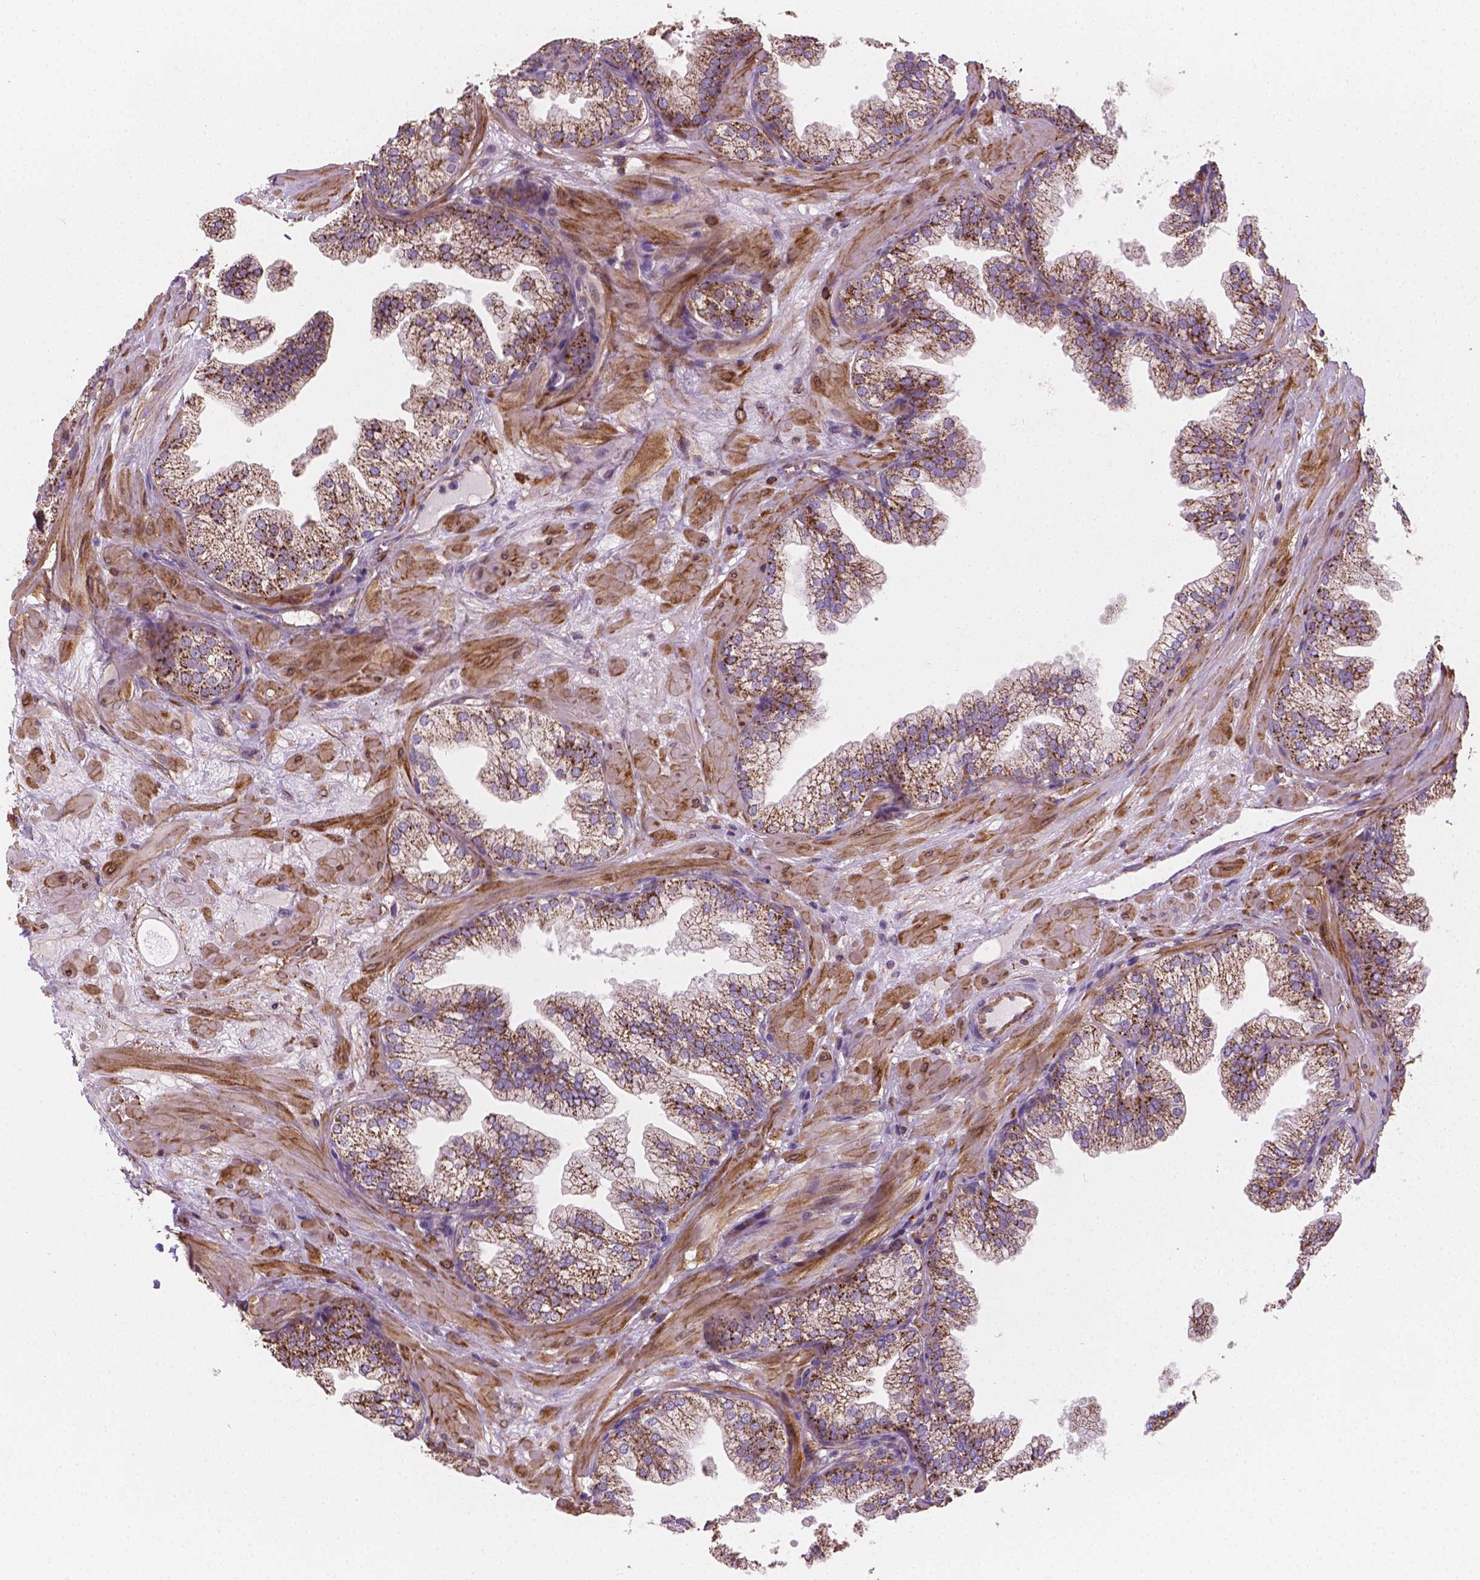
{"staining": {"intensity": "moderate", "quantity": "<25%", "location": "cytoplasmic/membranous,nuclear"}, "tissue": "prostate", "cell_type": "Glandular cells", "image_type": "normal", "snomed": [{"axis": "morphology", "description": "Normal tissue, NOS"}, {"axis": "topography", "description": "Prostate"}], "caption": "Brown immunohistochemical staining in normal prostate exhibits moderate cytoplasmic/membranous,nuclear expression in about <25% of glandular cells.", "gene": "TCAF1", "patient": {"sex": "male", "age": 37}}